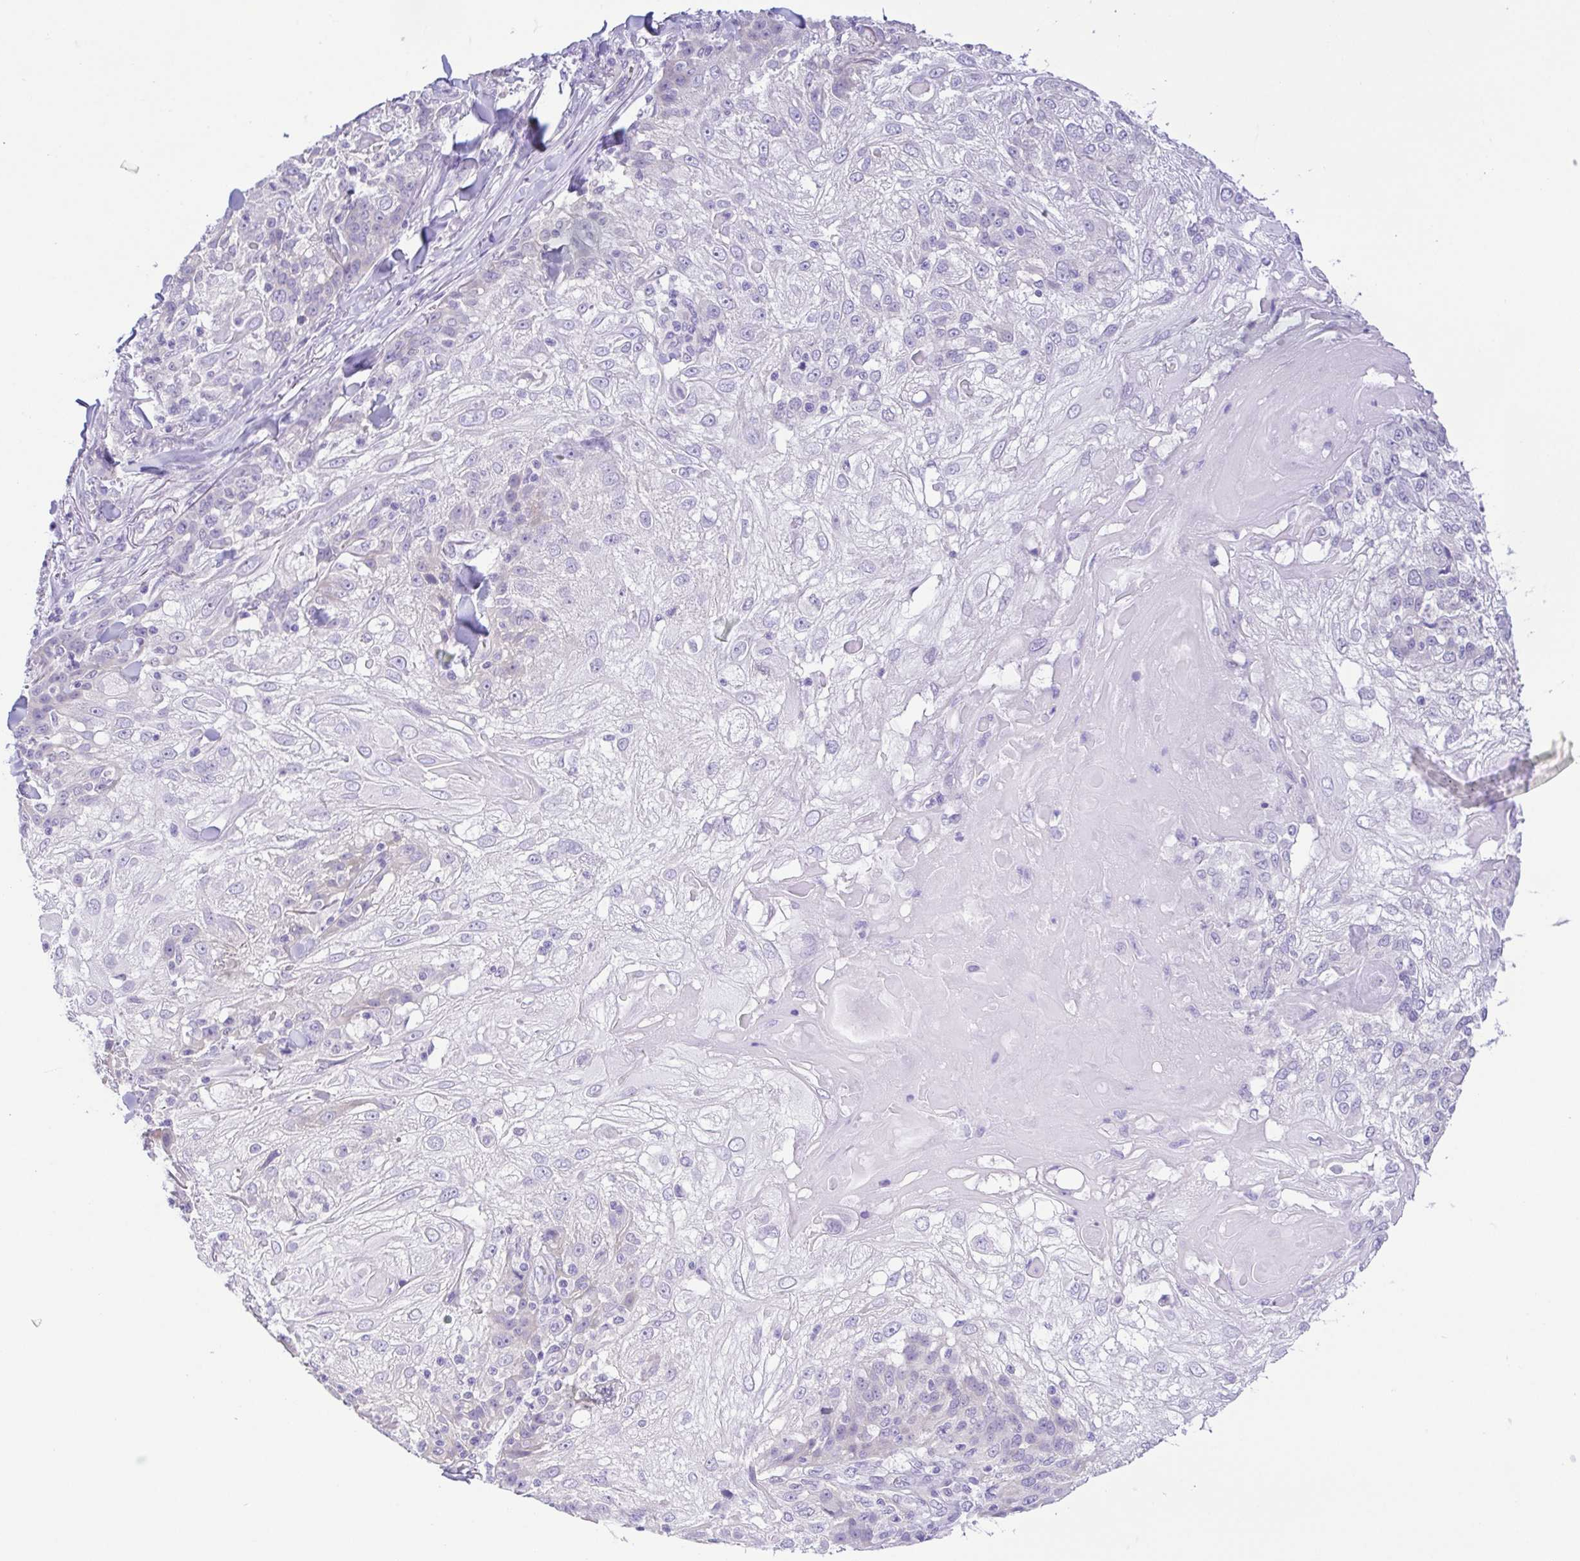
{"staining": {"intensity": "negative", "quantity": "none", "location": "none"}, "tissue": "skin cancer", "cell_type": "Tumor cells", "image_type": "cancer", "snomed": [{"axis": "morphology", "description": "Normal tissue, NOS"}, {"axis": "morphology", "description": "Squamous cell carcinoma, NOS"}, {"axis": "topography", "description": "Skin"}], "caption": "This micrograph is of skin cancer (squamous cell carcinoma) stained with IHC to label a protein in brown with the nuclei are counter-stained blue. There is no staining in tumor cells.", "gene": "EPB42", "patient": {"sex": "female", "age": 83}}